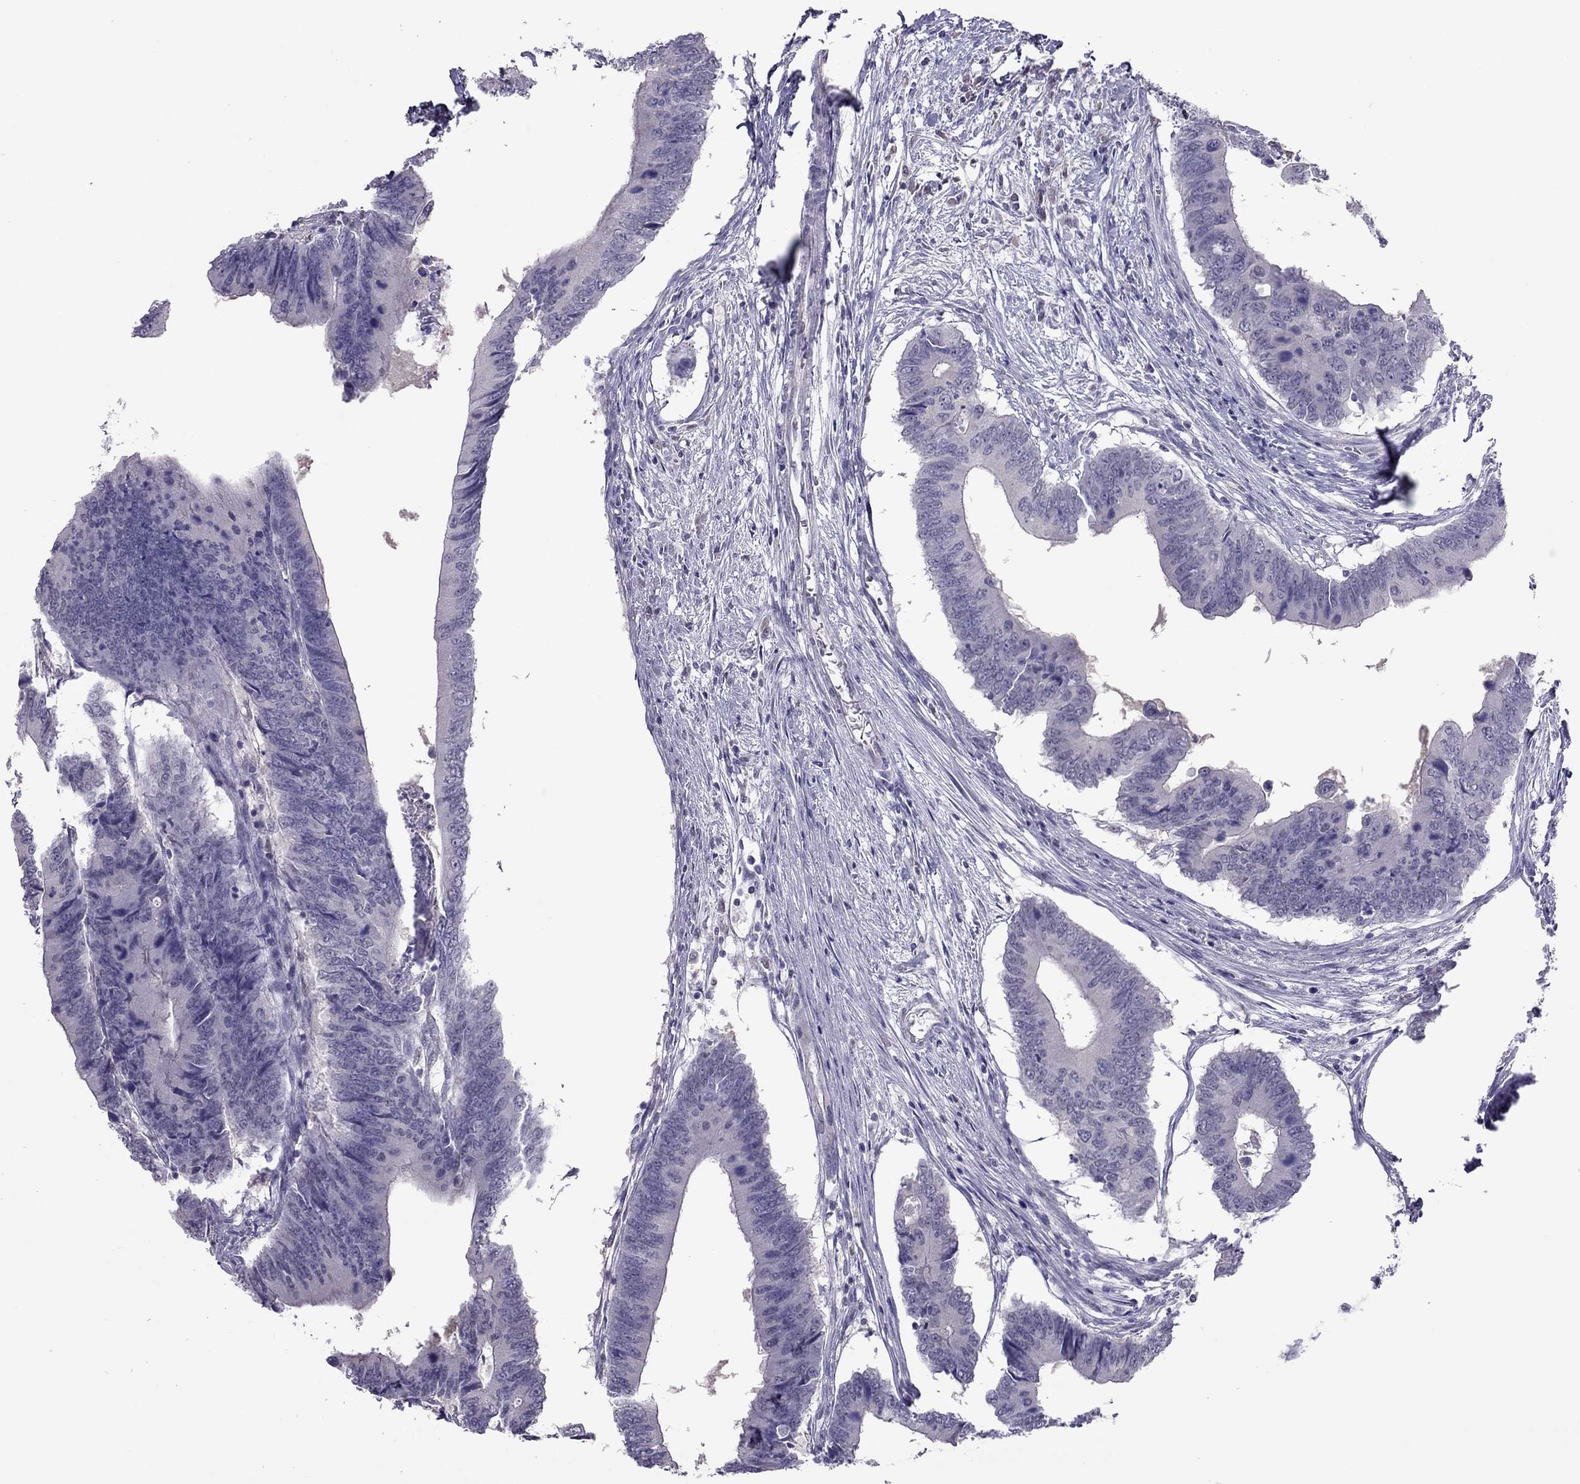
{"staining": {"intensity": "negative", "quantity": "none", "location": "none"}, "tissue": "colorectal cancer", "cell_type": "Tumor cells", "image_type": "cancer", "snomed": [{"axis": "morphology", "description": "Adenocarcinoma, NOS"}, {"axis": "topography", "description": "Colon"}], "caption": "Immunohistochemistry (IHC) image of neoplastic tissue: adenocarcinoma (colorectal) stained with DAB (3,3'-diaminobenzidine) reveals no significant protein staining in tumor cells. (IHC, brightfield microscopy, high magnification).", "gene": "SPINT3", "patient": {"sex": "male", "age": 53}}